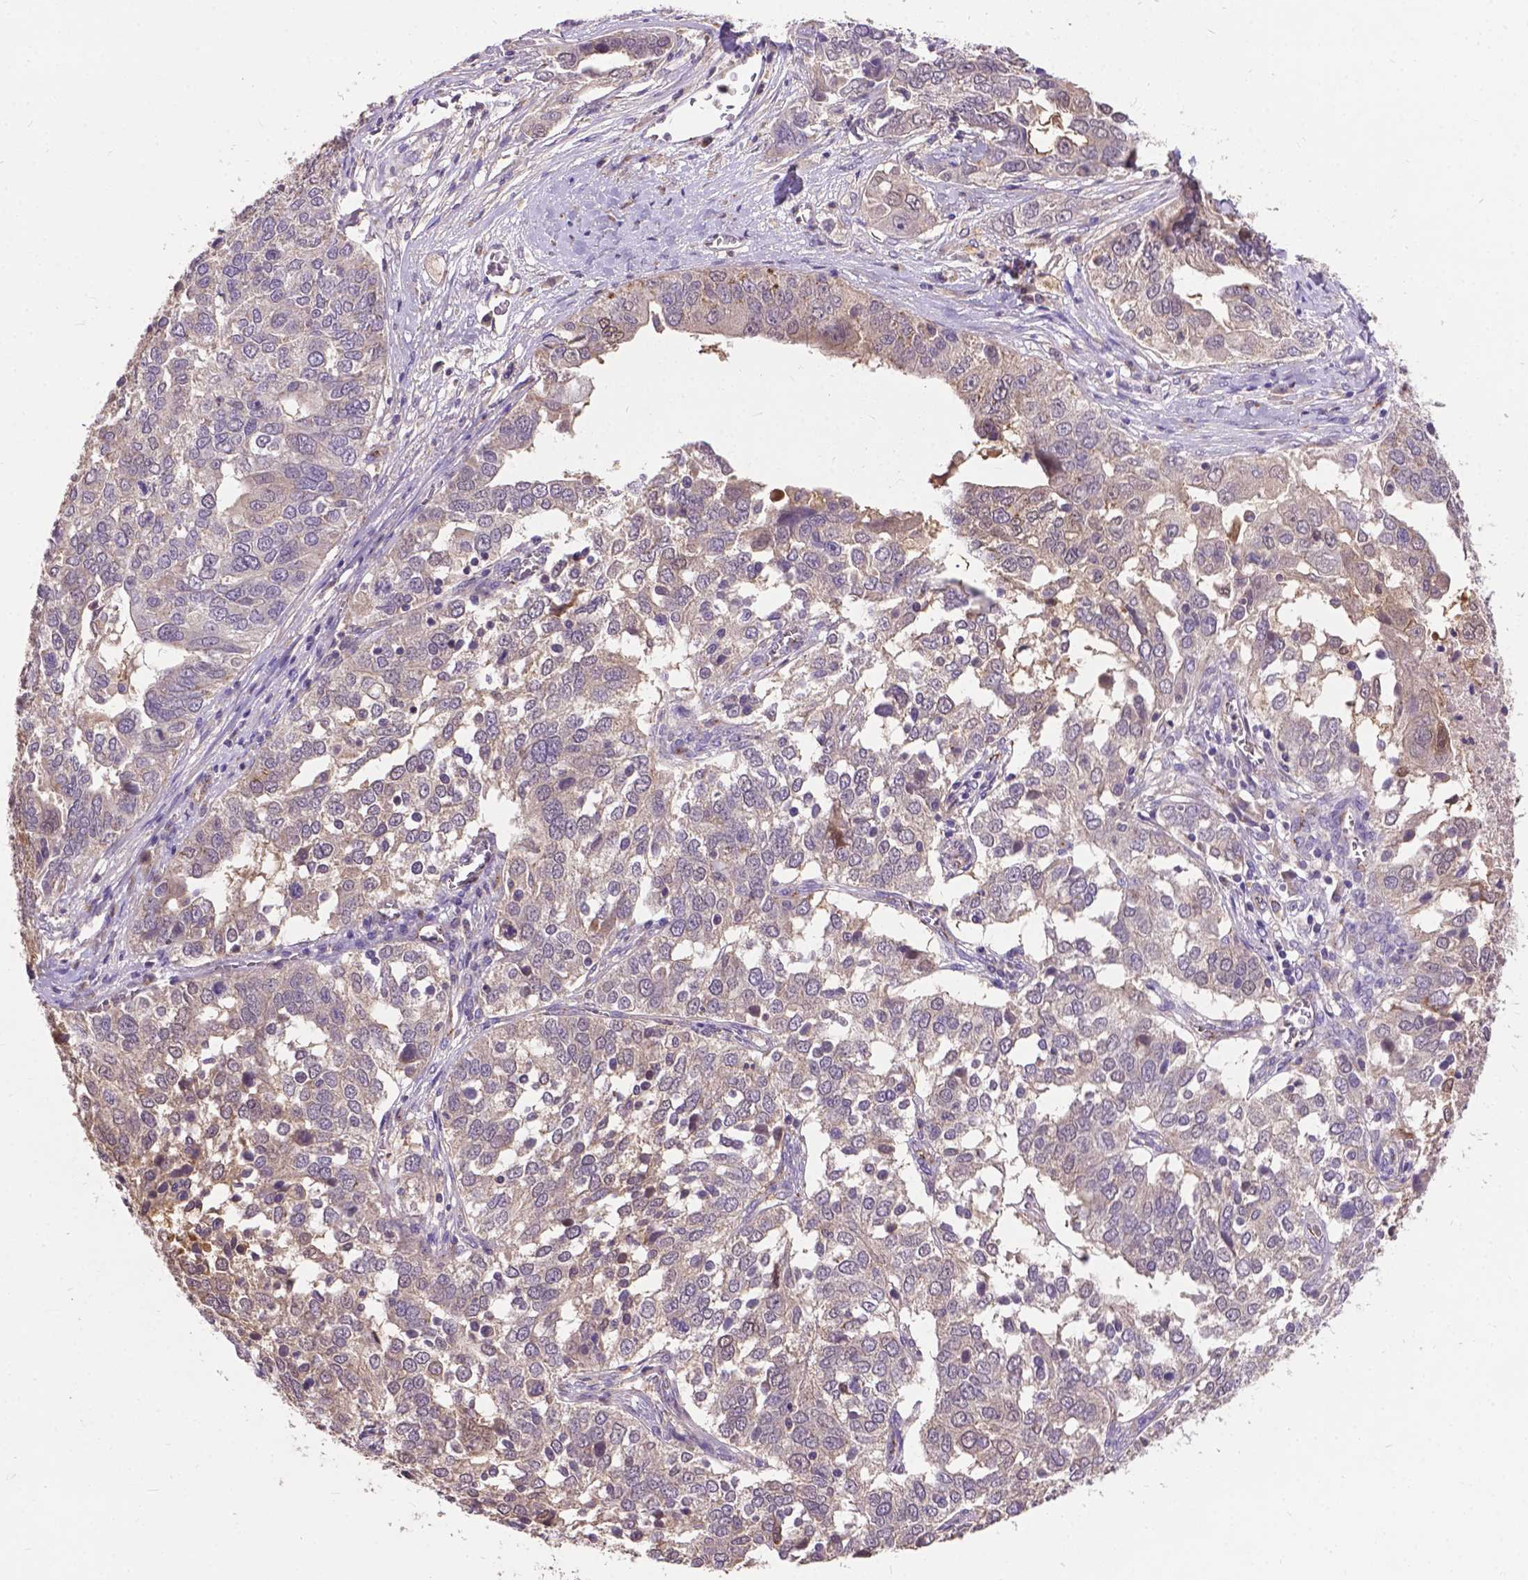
{"staining": {"intensity": "weak", "quantity": "<25%", "location": "cytoplasmic/membranous,nuclear"}, "tissue": "ovarian cancer", "cell_type": "Tumor cells", "image_type": "cancer", "snomed": [{"axis": "morphology", "description": "Carcinoma, endometroid"}, {"axis": "topography", "description": "Soft tissue"}, {"axis": "topography", "description": "Ovary"}], "caption": "Immunohistochemistry (IHC) of ovarian cancer (endometroid carcinoma) shows no expression in tumor cells. (DAB immunohistochemistry (IHC) visualized using brightfield microscopy, high magnification).", "gene": "ZNF337", "patient": {"sex": "female", "age": 52}}